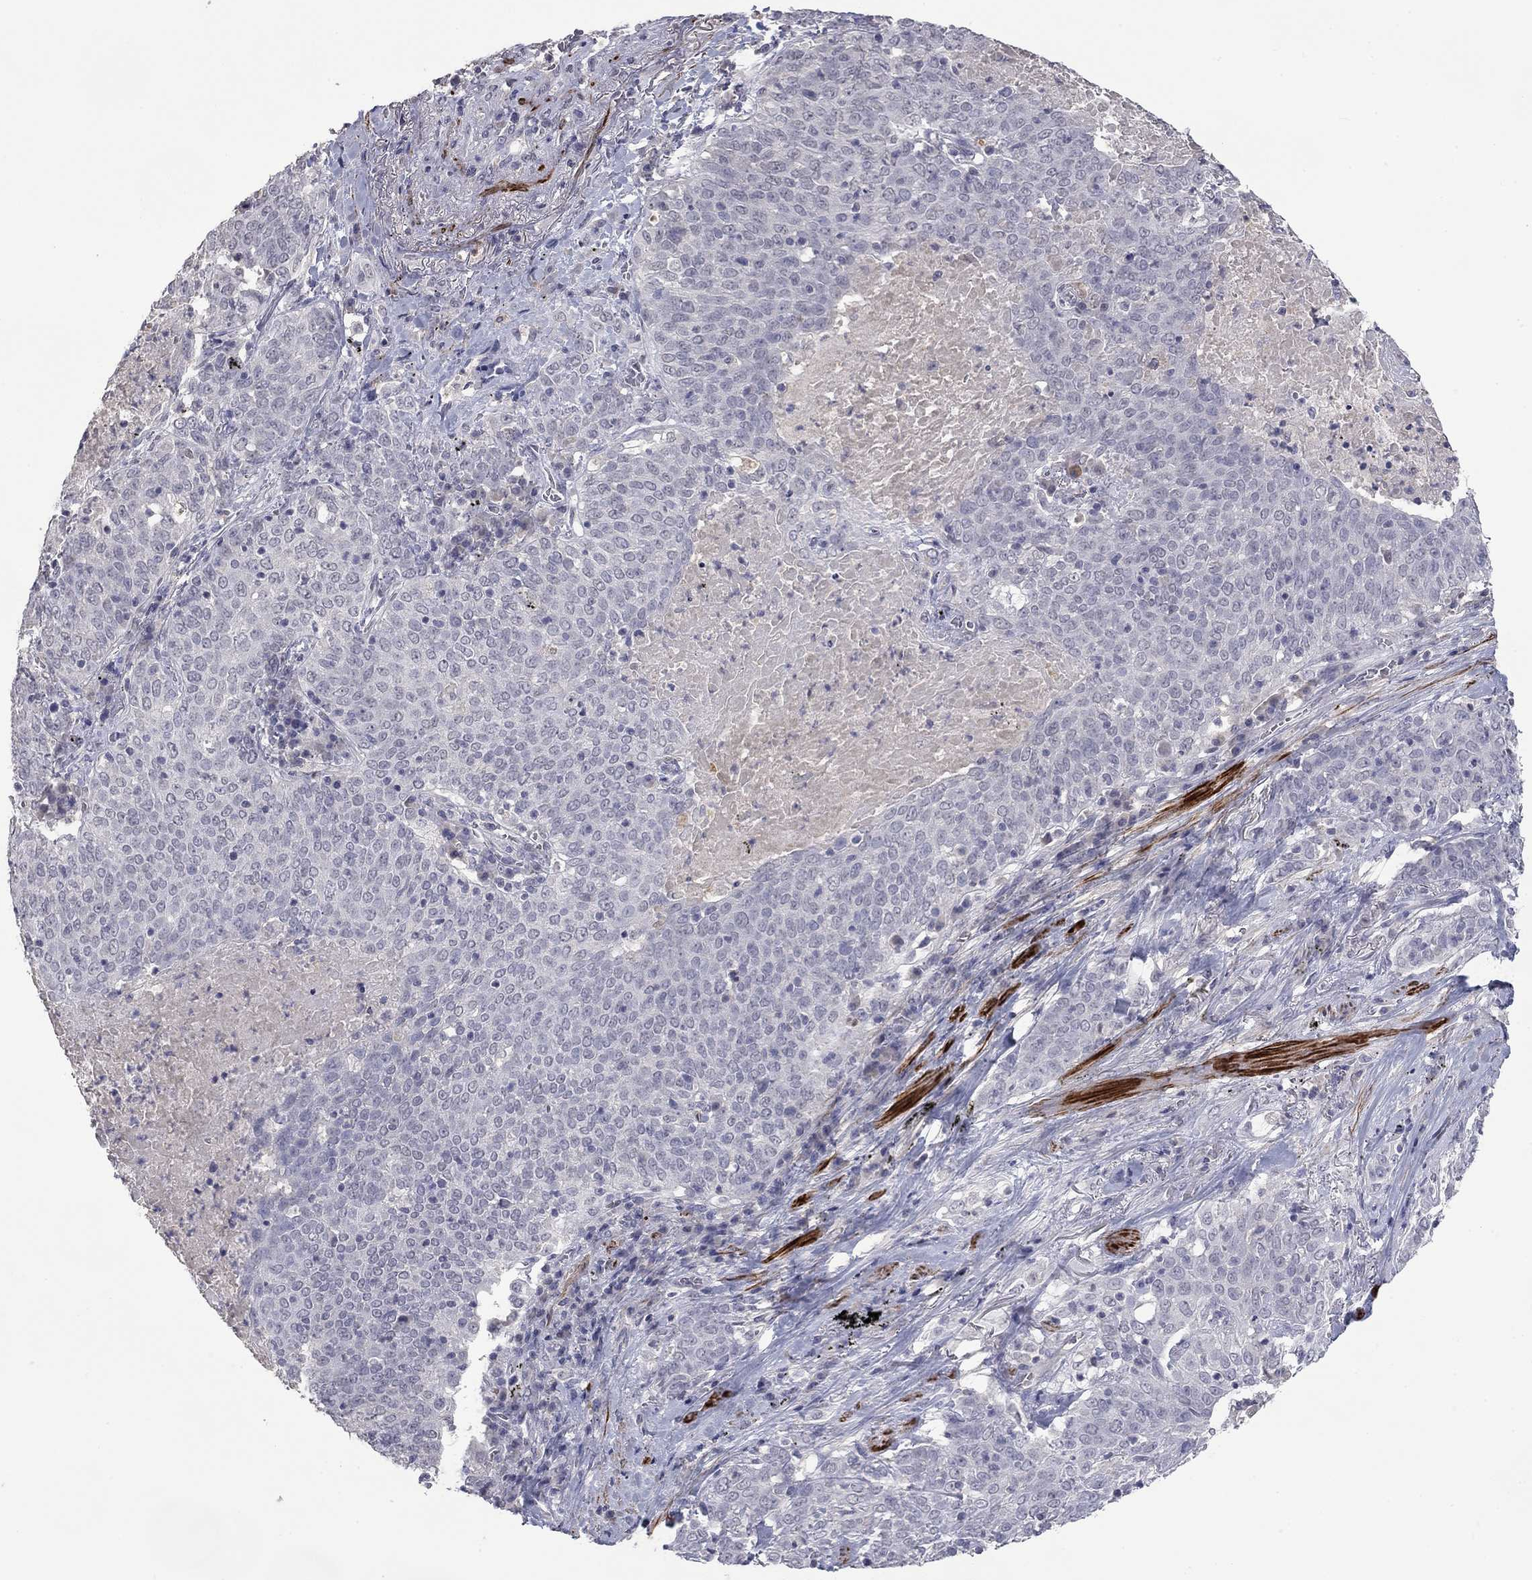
{"staining": {"intensity": "negative", "quantity": "none", "location": "none"}, "tissue": "lung cancer", "cell_type": "Tumor cells", "image_type": "cancer", "snomed": [{"axis": "morphology", "description": "Squamous cell carcinoma, NOS"}, {"axis": "topography", "description": "Lung"}], "caption": "Protein analysis of lung cancer demonstrates no significant staining in tumor cells.", "gene": "IP6K3", "patient": {"sex": "male", "age": 82}}